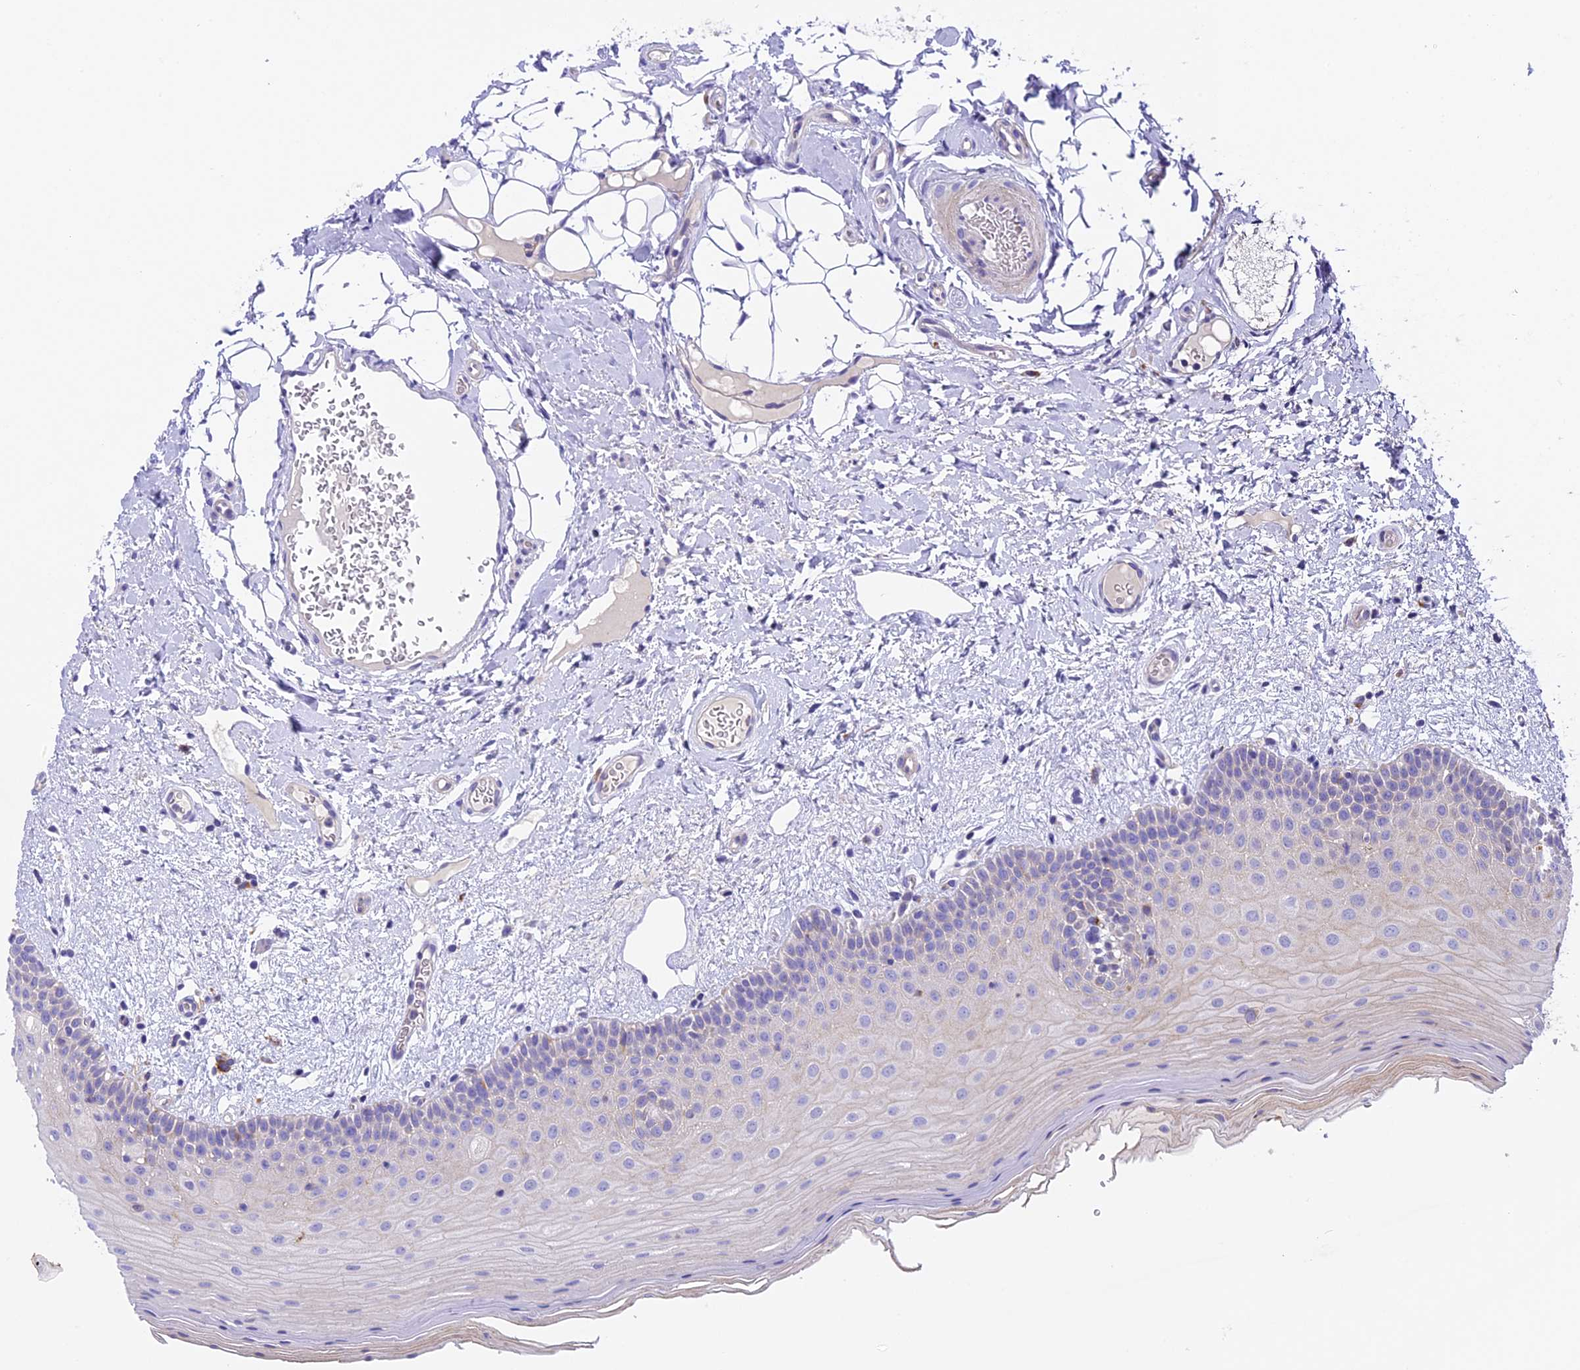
{"staining": {"intensity": "negative", "quantity": "none", "location": "none"}, "tissue": "oral mucosa", "cell_type": "Squamous epithelial cells", "image_type": "normal", "snomed": [{"axis": "morphology", "description": "Normal tissue, NOS"}, {"axis": "topography", "description": "Oral tissue"}, {"axis": "topography", "description": "Tounge, NOS"}], "caption": "A photomicrograph of oral mucosa stained for a protein displays no brown staining in squamous epithelial cells.", "gene": "NOD2", "patient": {"sex": "male", "age": 47}}